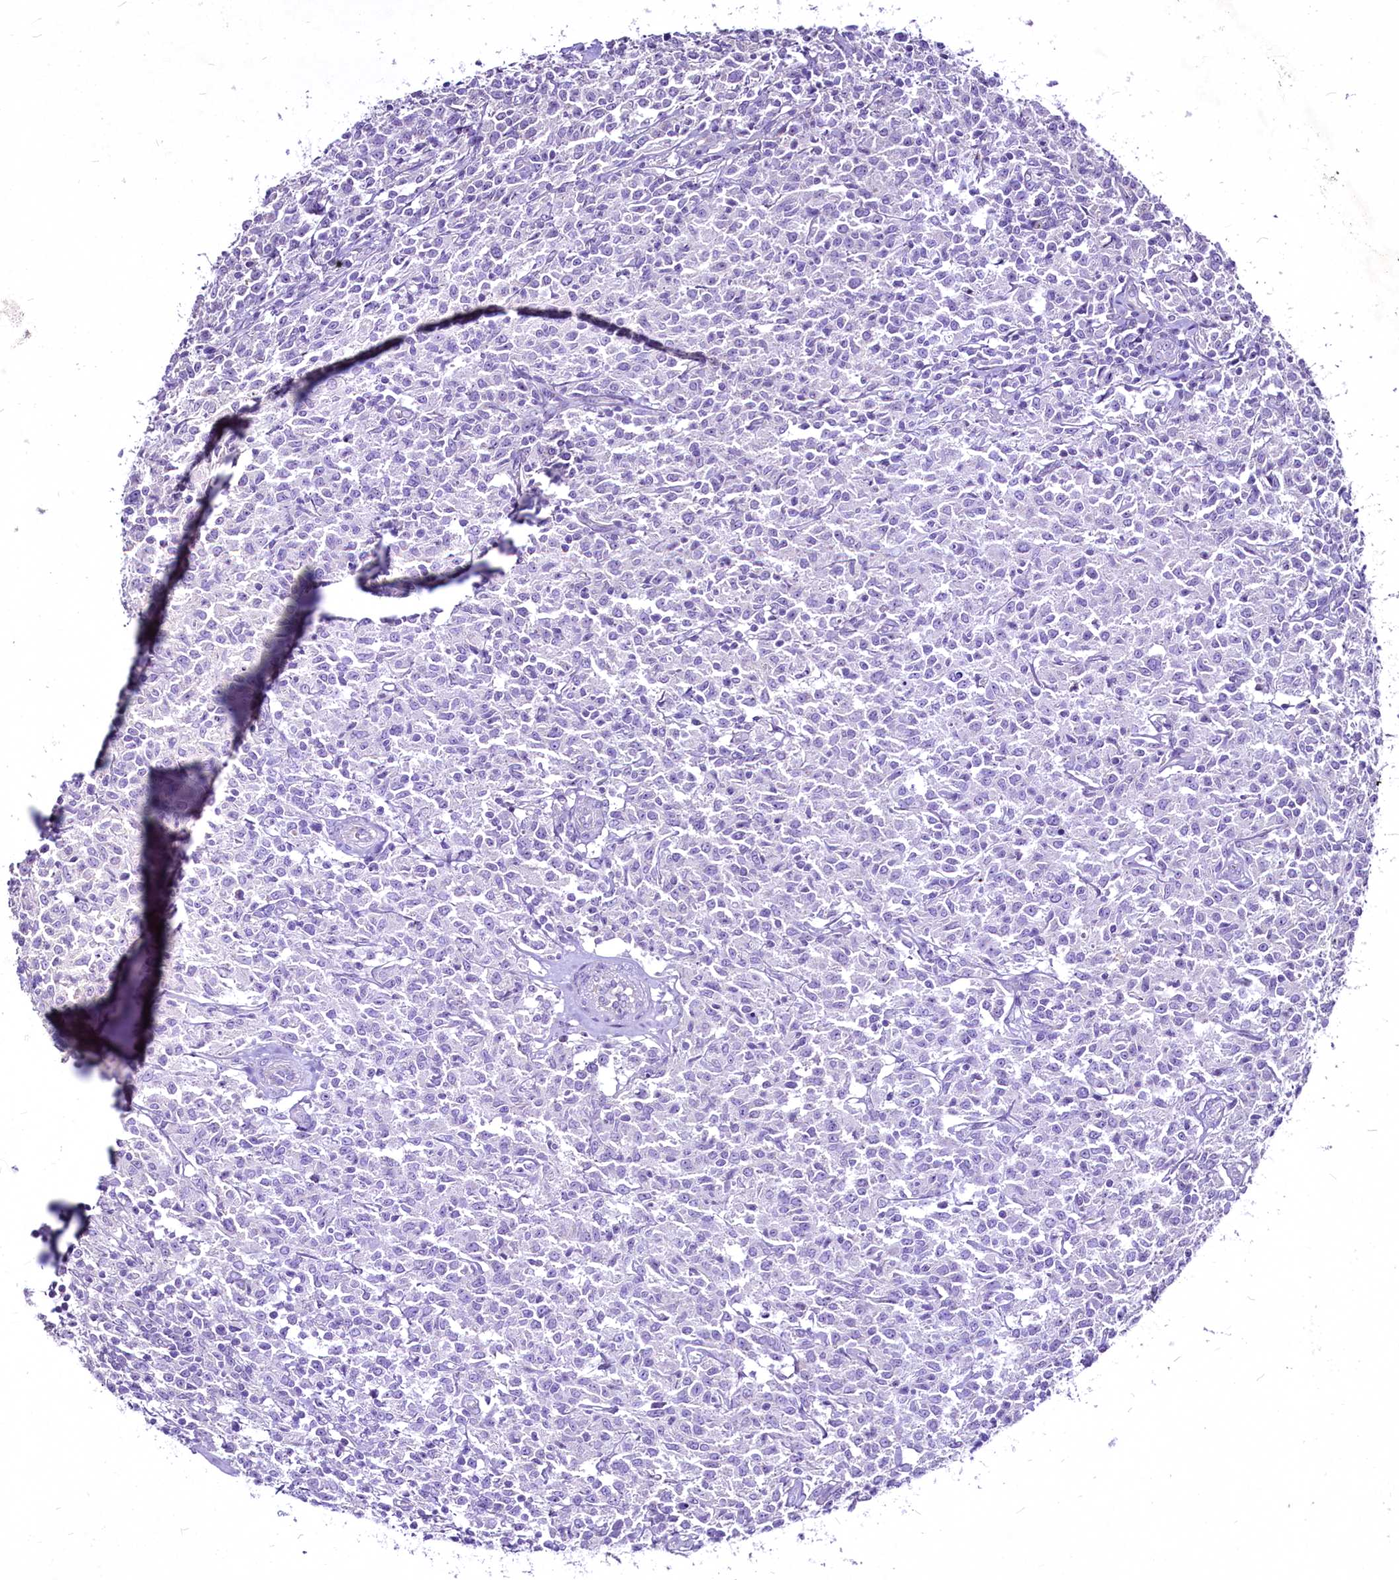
{"staining": {"intensity": "negative", "quantity": "none", "location": "none"}, "tissue": "lymphoma", "cell_type": "Tumor cells", "image_type": "cancer", "snomed": [{"axis": "morphology", "description": "Malignant lymphoma, non-Hodgkin's type, Low grade"}, {"axis": "topography", "description": "Small intestine"}], "caption": "Lymphoma was stained to show a protein in brown. There is no significant staining in tumor cells.", "gene": "FAM209B", "patient": {"sex": "female", "age": 59}}